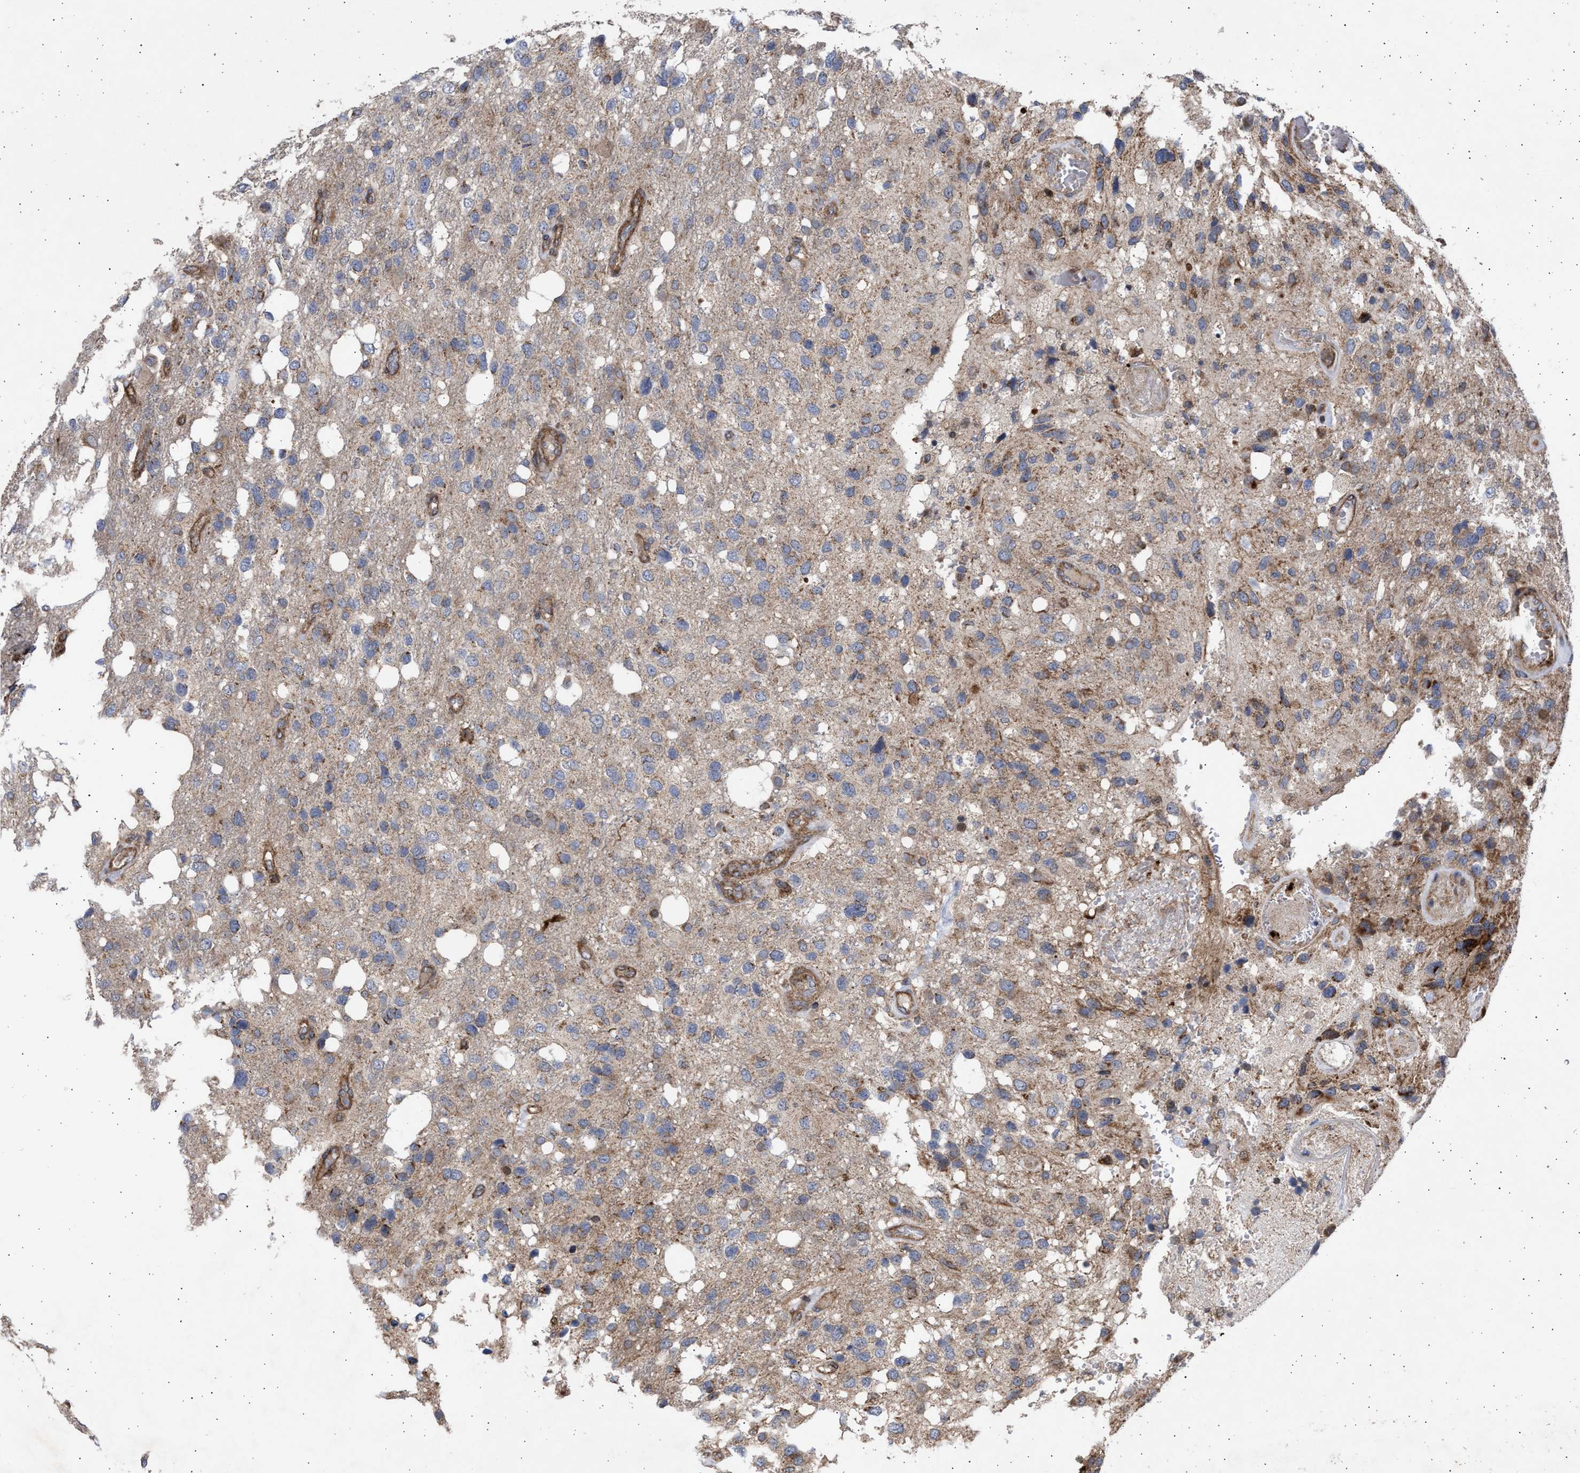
{"staining": {"intensity": "moderate", "quantity": "25%-75%", "location": "cytoplasmic/membranous"}, "tissue": "glioma", "cell_type": "Tumor cells", "image_type": "cancer", "snomed": [{"axis": "morphology", "description": "Glioma, malignant, High grade"}, {"axis": "topography", "description": "Brain"}], "caption": "DAB immunohistochemical staining of human glioma reveals moderate cytoplasmic/membranous protein expression in about 25%-75% of tumor cells.", "gene": "TTC19", "patient": {"sex": "female", "age": 58}}